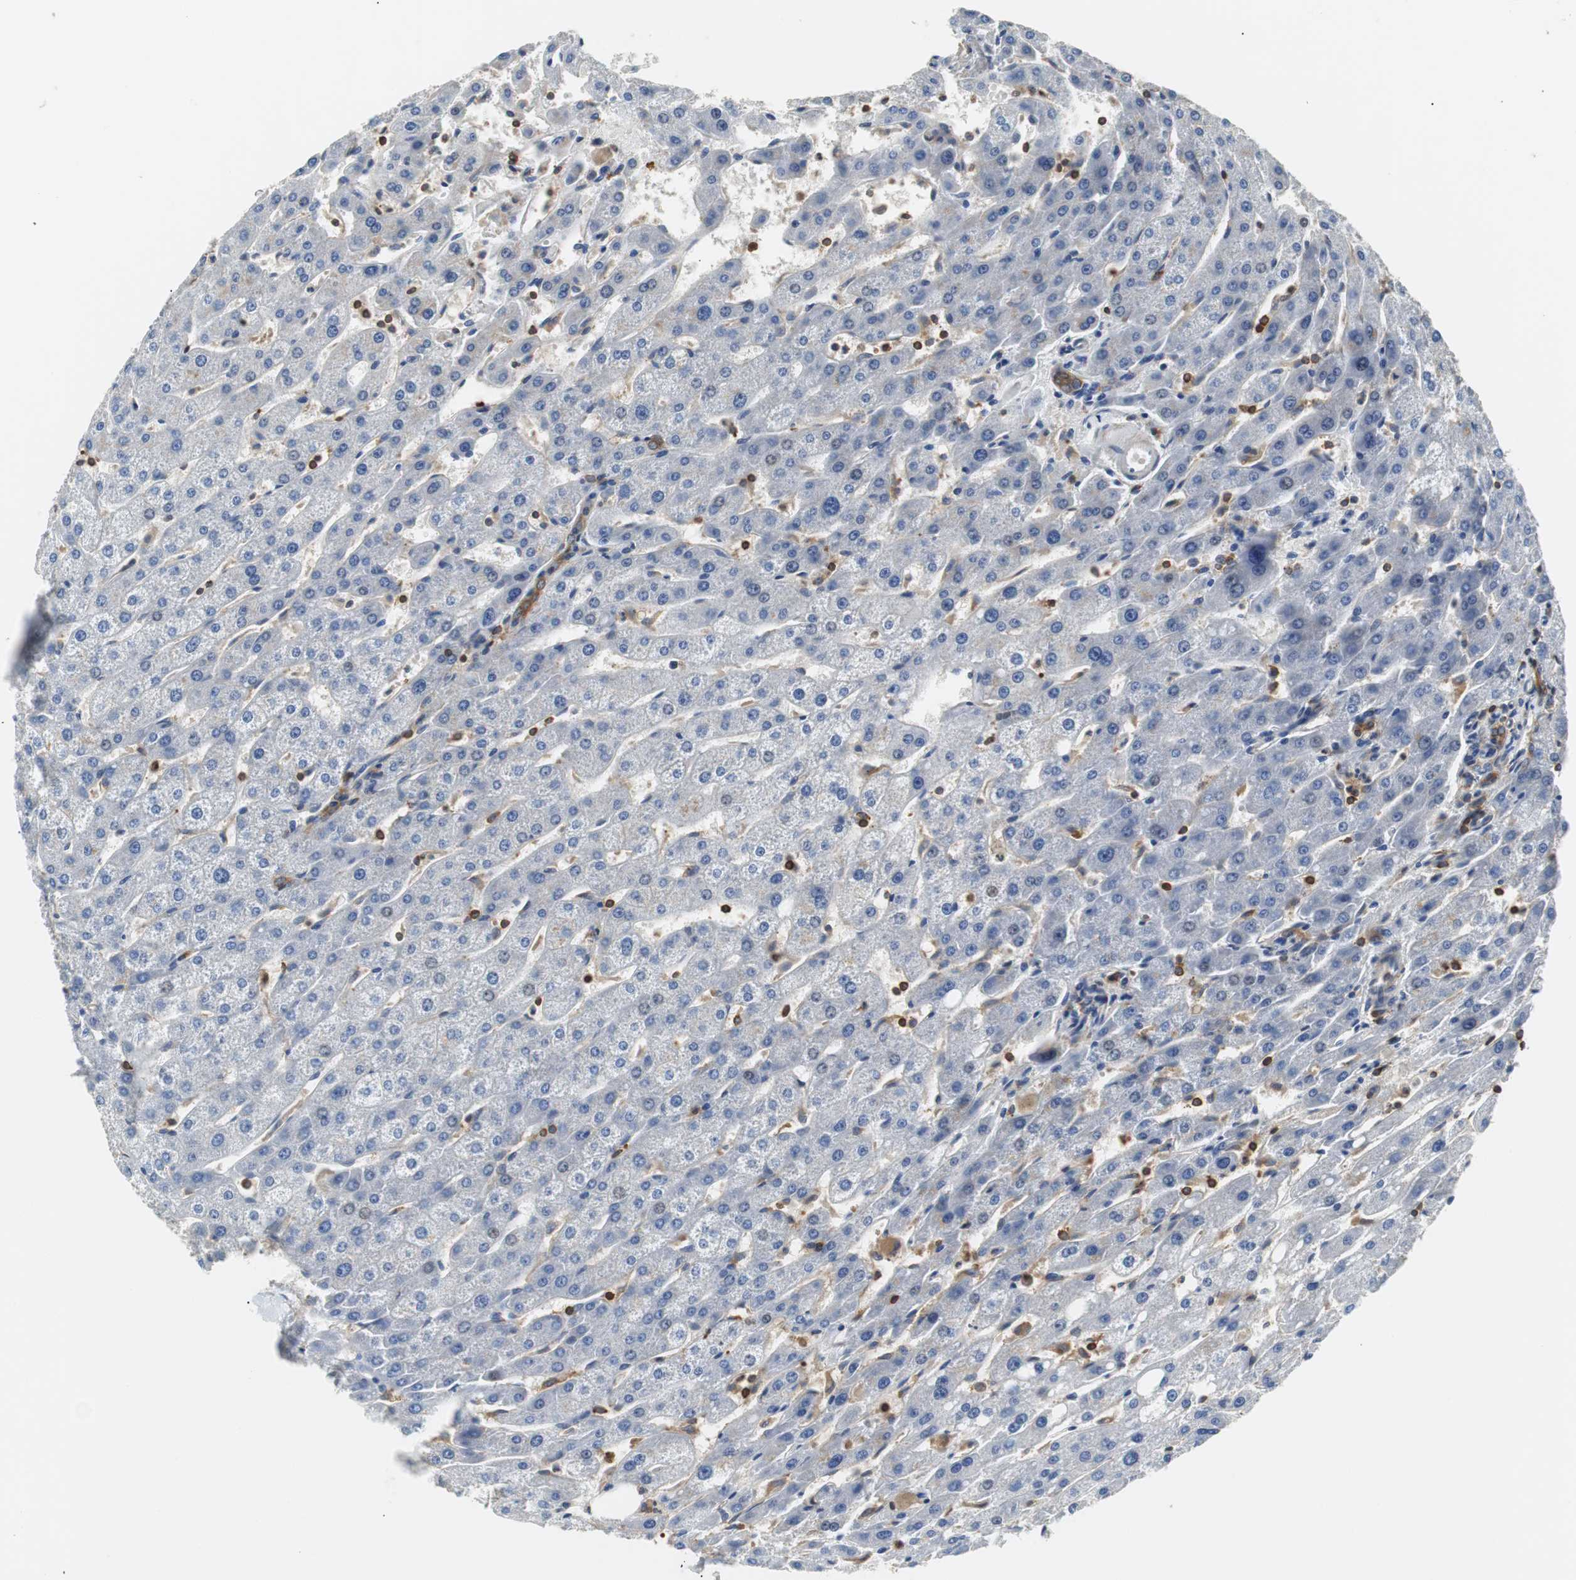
{"staining": {"intensity": "moderate", "quantity": ">75%", "location": "cytoplasmic/membranous"}, "tissue": "liver", "cell_type": "Cholangiocytes", "image_type": "normal", "snomed": [{"axis": "morphology", "description": "Normal tissue, NOS"}, {"axis": "topography", "description": "Liver"}], "caption": "About >75% of cholangiocytes in normal human liver display moderate cytoplasmic/membranous protein expression as visualized by brown immunohistochemical staining.", "gene": "TSC22D4", "patient": {"sex": "male", "age": 67}}